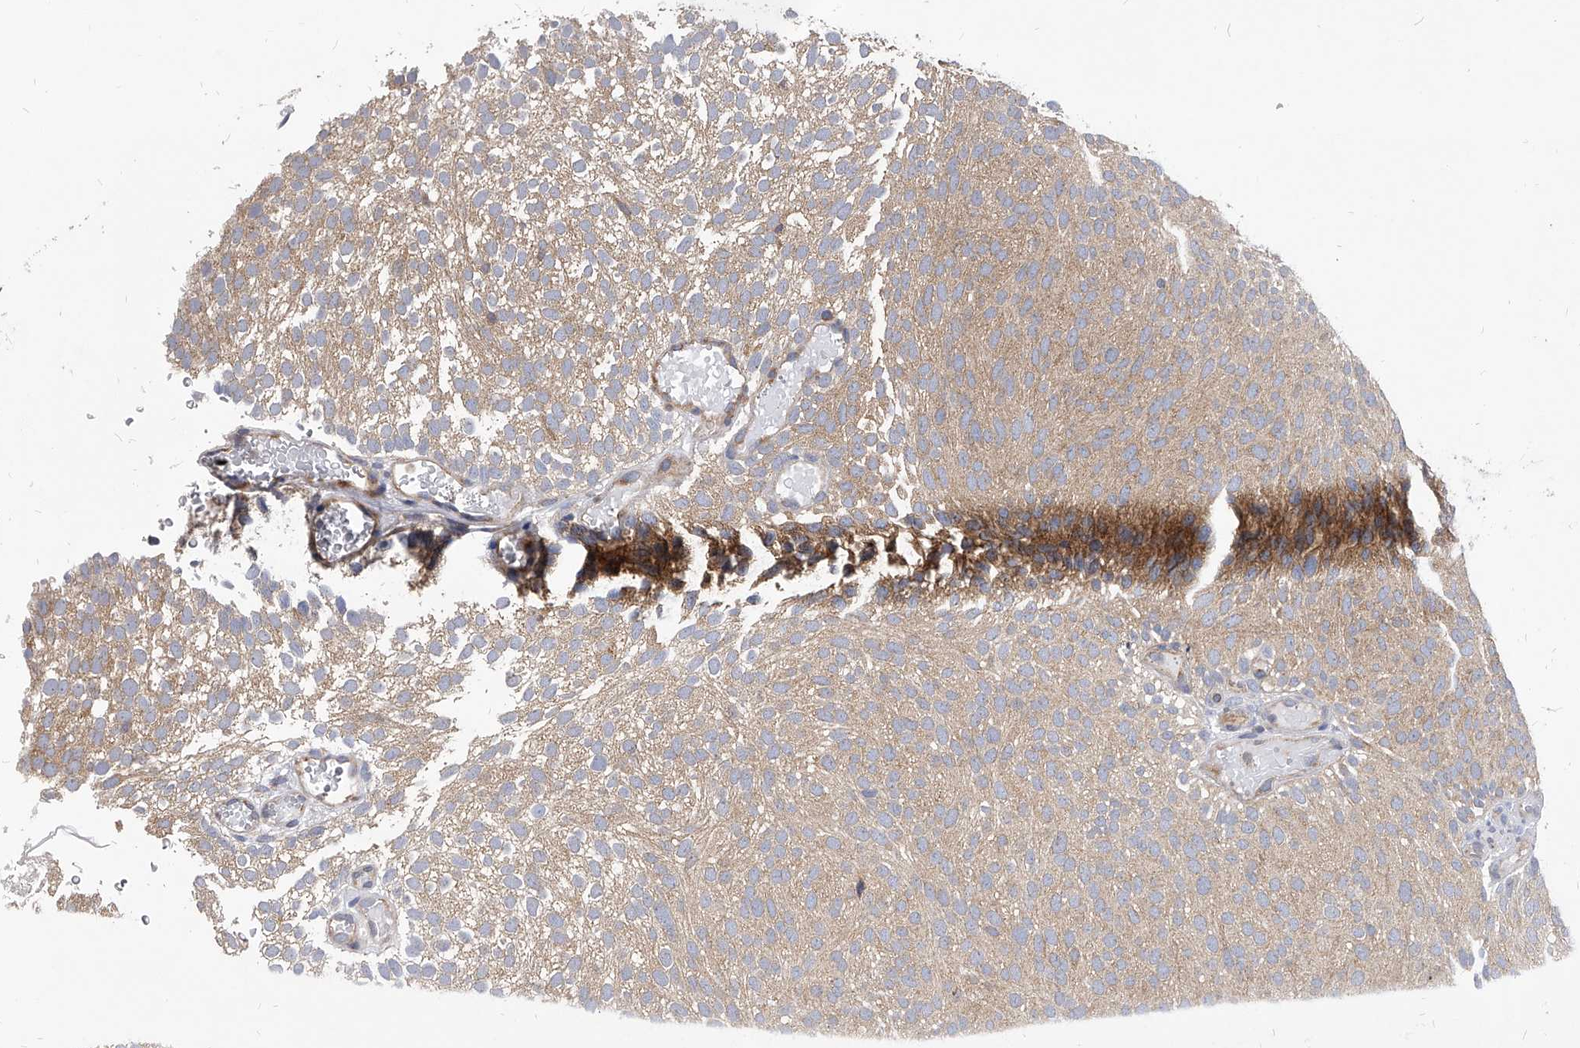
{"staining": {"intensity": "weak", "quantity": ">75%", "location": "cytoplasmic/membranous"}, "tissue": "urothelial cancer", "cell_type": "Tumor cells", "image_type": "cancer", "snomed": [{"axis": "morphology", "description": "Urothelial carcinoma, Low grade"}, {"axis": "topography", "description": "Urinary bladder"}], "caption": "Protein staining shows weak cytoplasmic/membranous positivity in approximately >75% of tumor cells in low-grade urothelial carcinoma.", "gene": "ATG5", "patient": {"sex": "male", "age": 78}}